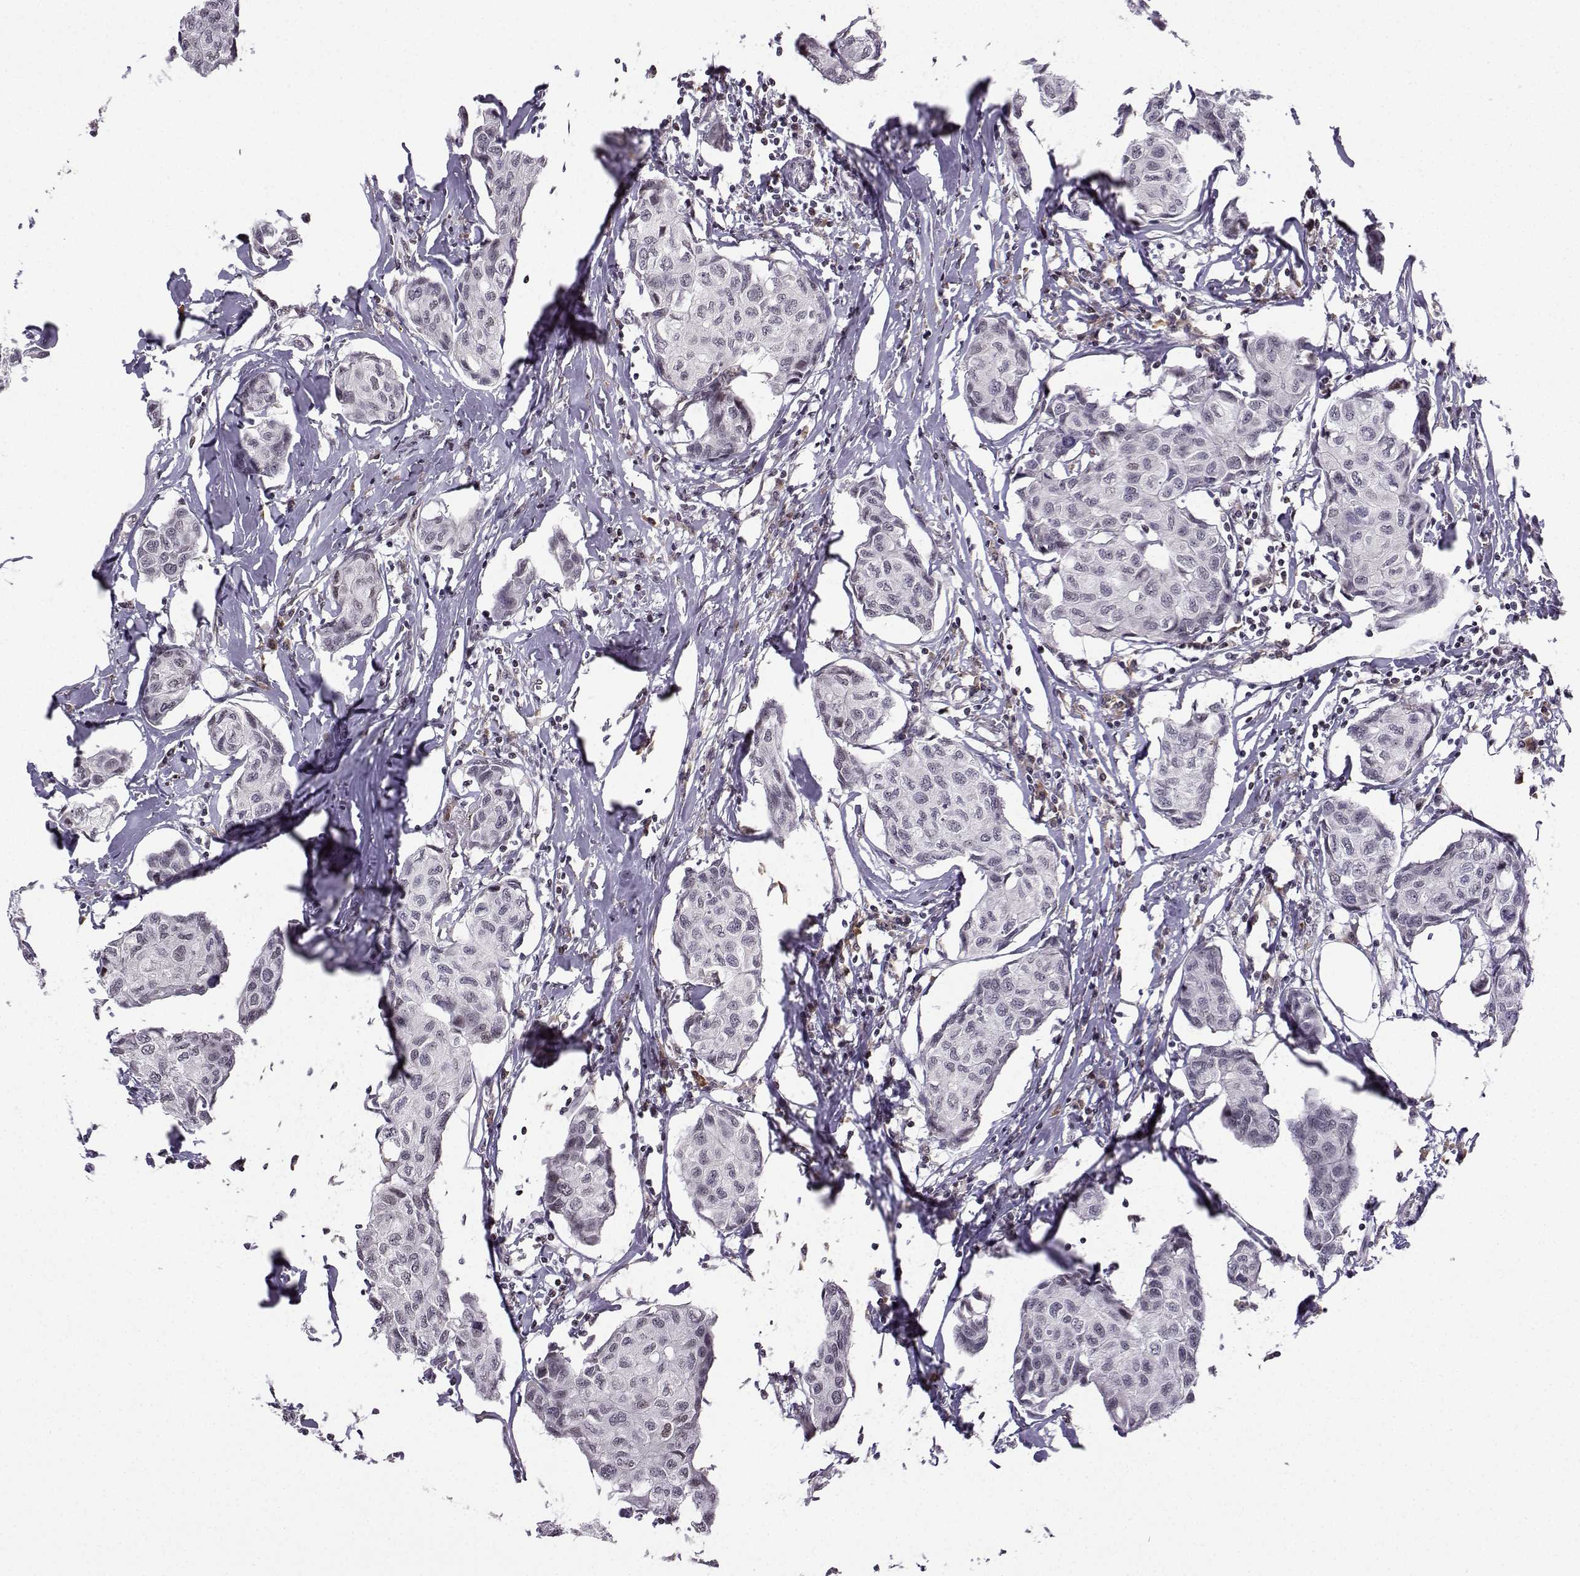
{"staining": {"intensity": "negative", "quantity": "none", "location": "none"}, "tissue": "breast cancer", "cell_type": "Tumor cells", "image_type": "cancer", "snomed": [{"axis": "morphology", "description": "Duct carcinoma"}, {"axis": "topography", "description": "Breast"}], "caption": "Immunohistochemistry of breast cancer (infiltrating ductal carcinoma) shows no expression in tumor cells.", "gene": "EZH1", "patient": {"sex": "female", "age": 80}}